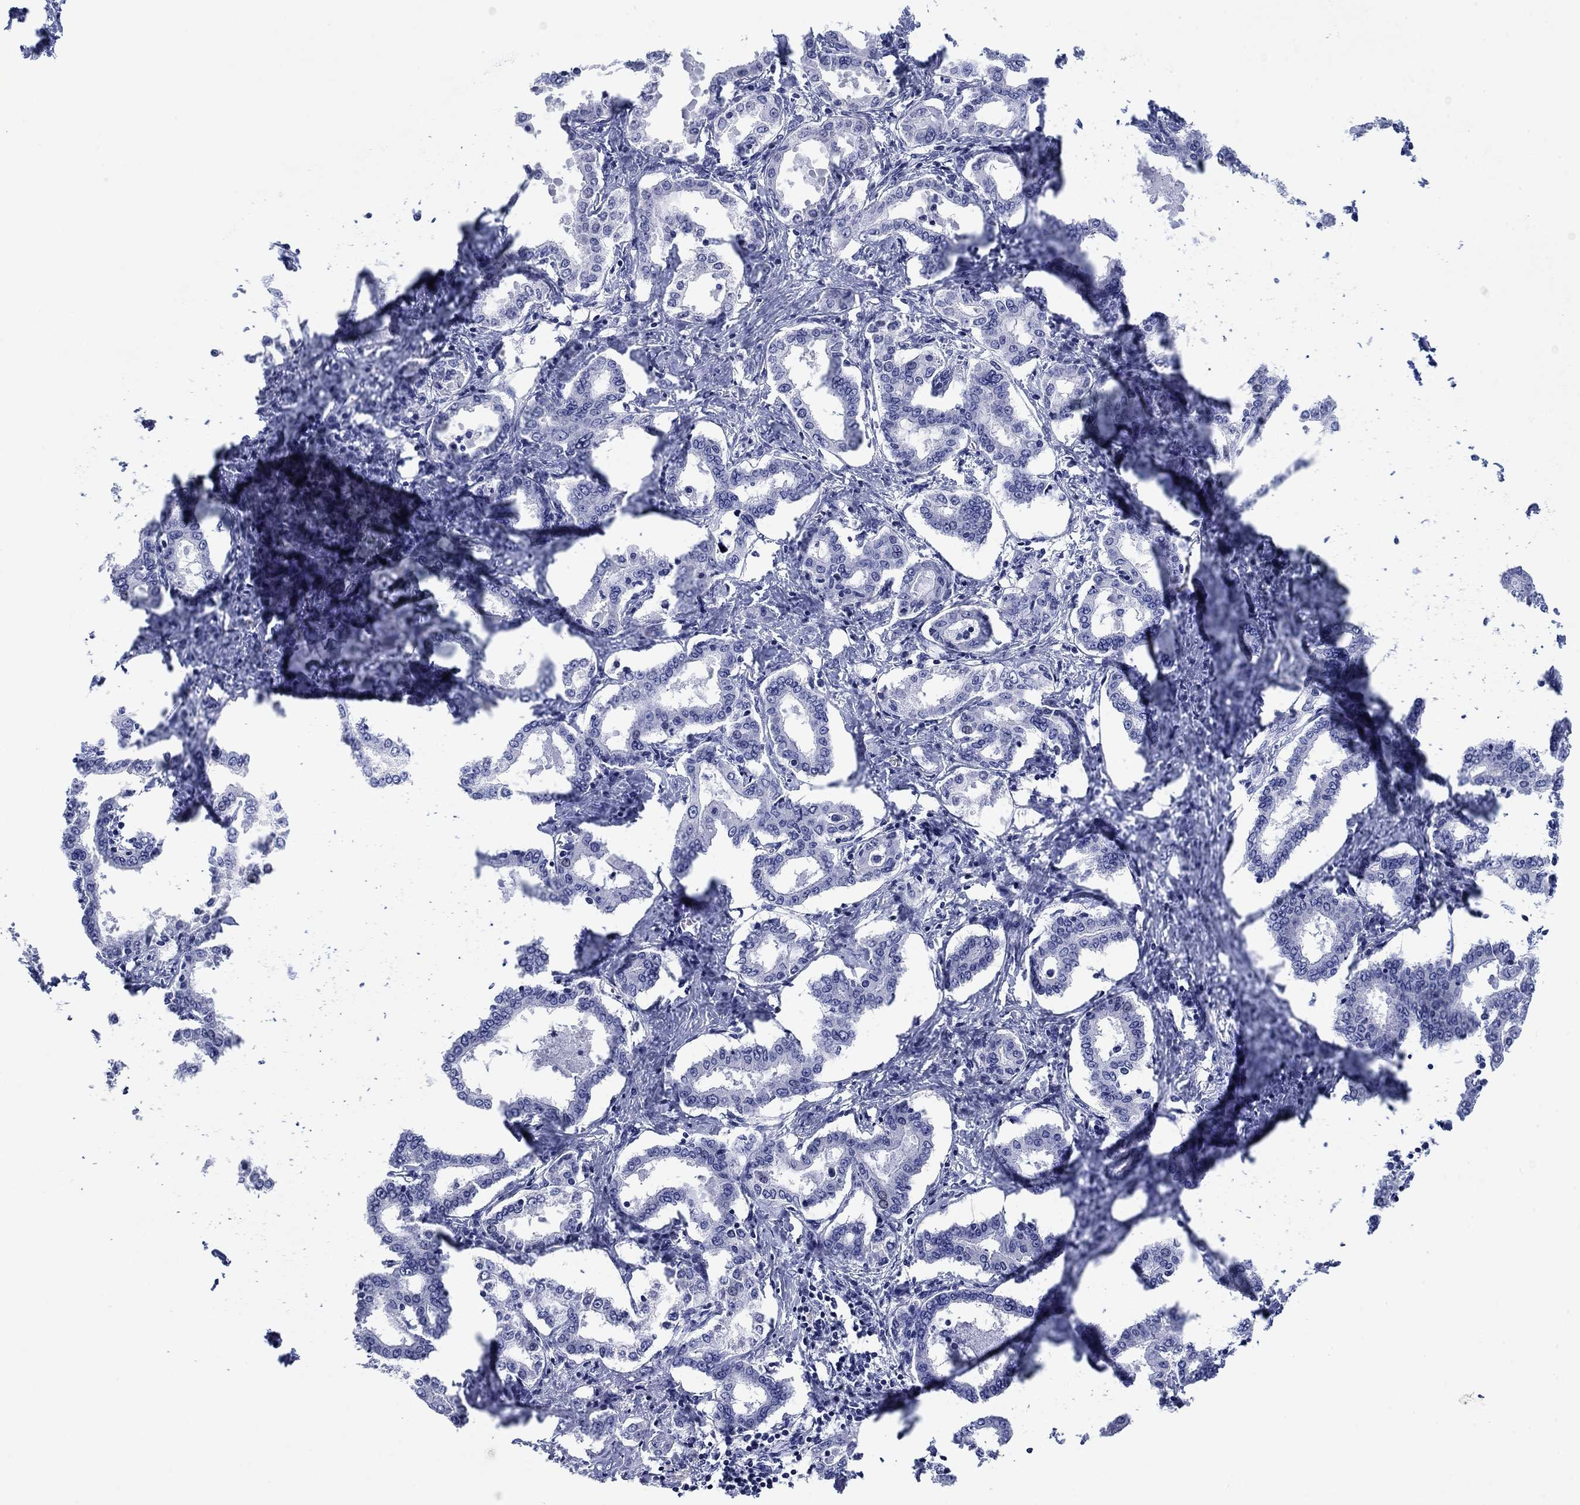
{"staining": {"intensity": "negative", "quantity": "none", "location": "none"}, "tissue": "liver cancer", "cell_type": "Tumor cells", "image_type": "cancer", "snomed": [{"axis": "morphology", "description": "Cholangiocarcinoma"}, {"axis": "topography", "description": "Liver"}], "caption": "Tumor cells show no significant expression in cholangiocarcinoma (liver).", "gene": "PDYN", "patient": {"sex": "female", "age": 47}}